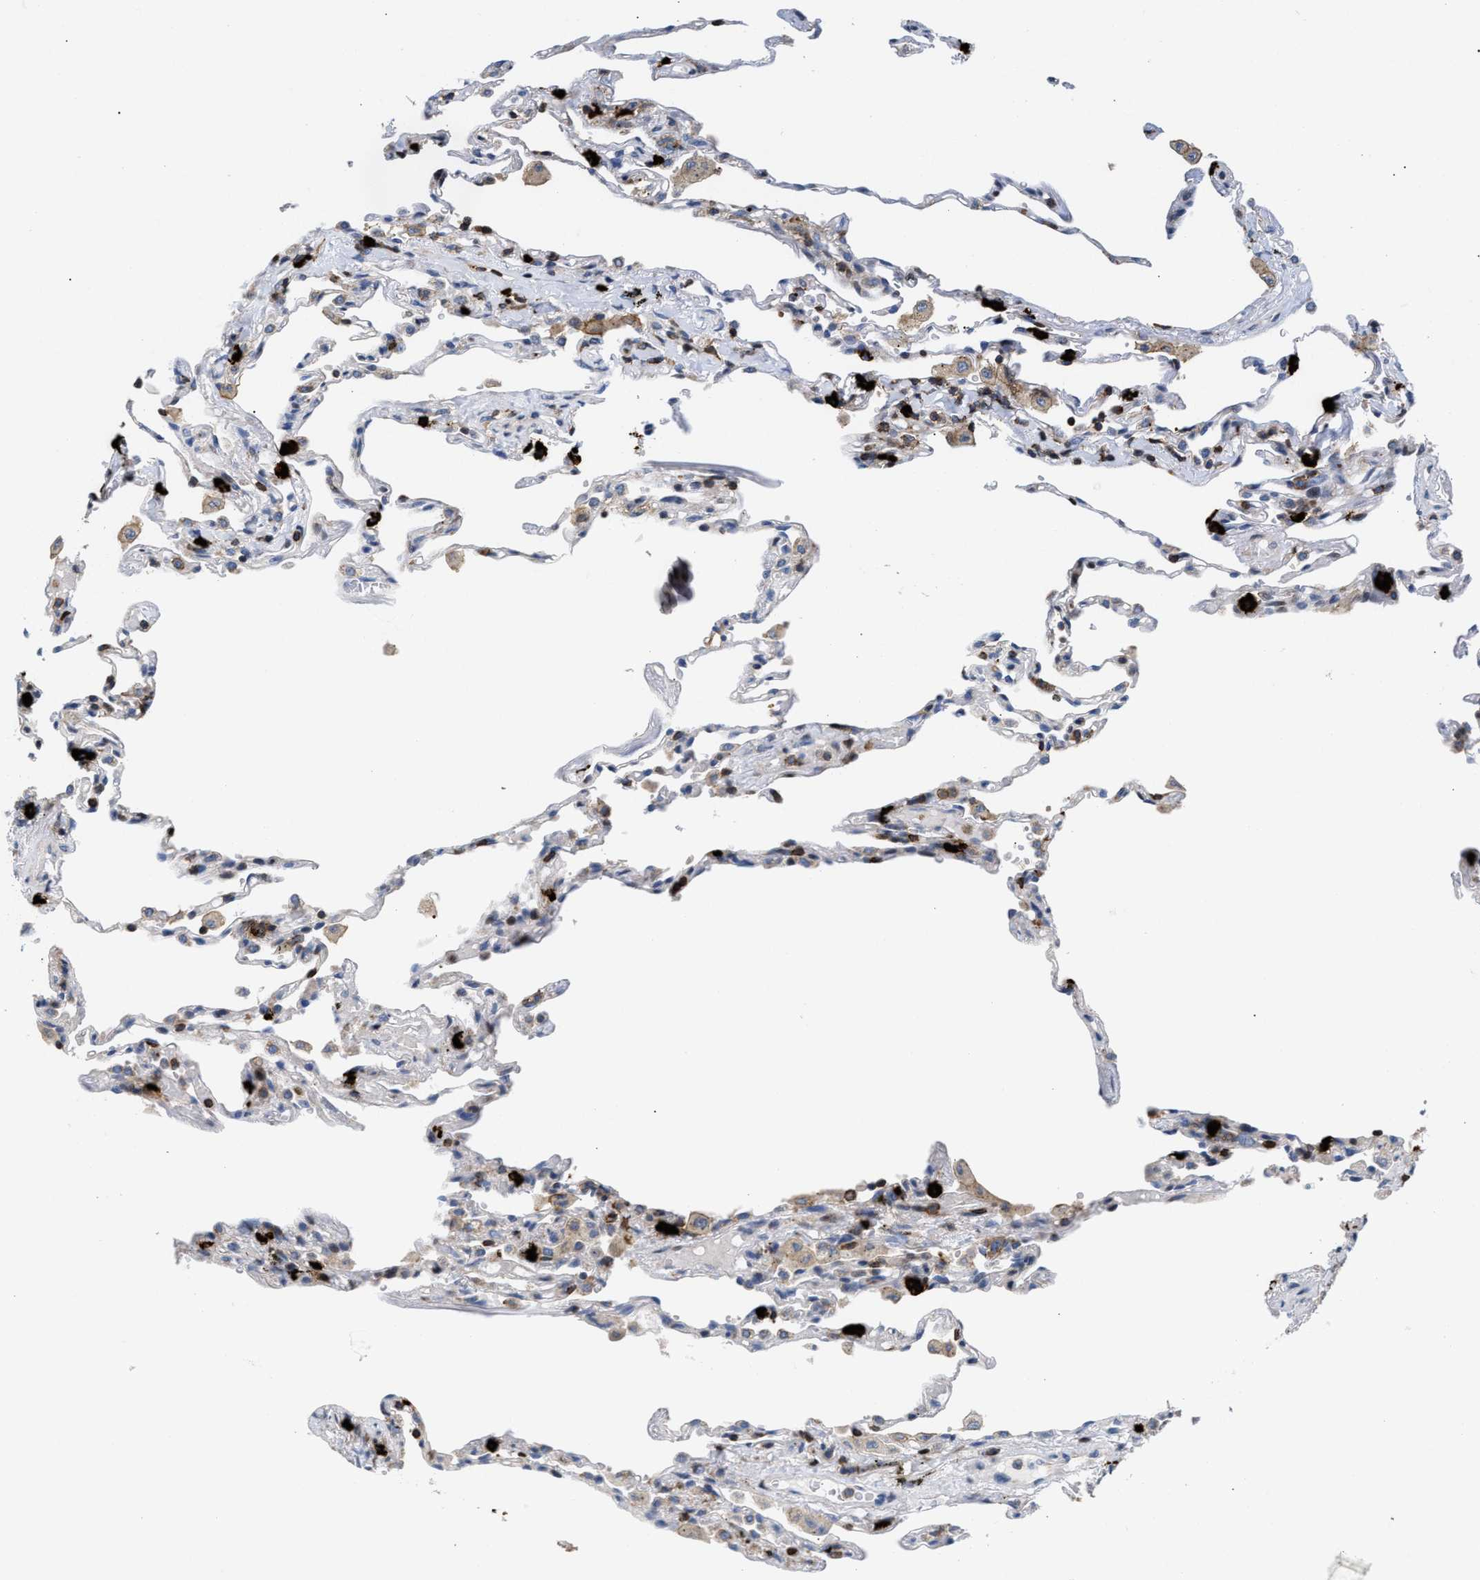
{"staining": {"intensity": "strong", "quantity": "<25%", "location": "cytoplasmic/membranous"}, "tissue": "lung", "cell_type": "Alveolar cells", "image_type": "normal", "snomed": [{"axis": "morphology", "description": "Normal tissue, NOS"}, {"axis": "topography", "description": "Lung"}], "caption": "Immunohistochemistry image of benign lung: human lung stained using immunohistochemistry exhibits medium levels of strong protein expression localized specifically in the cytoplasmic/membranous of alveolar cells, appearing as a cytoplasmic/membranous brown color.", "gene": "ATP9A", "patient": {"sex": "male", "age": 59}}